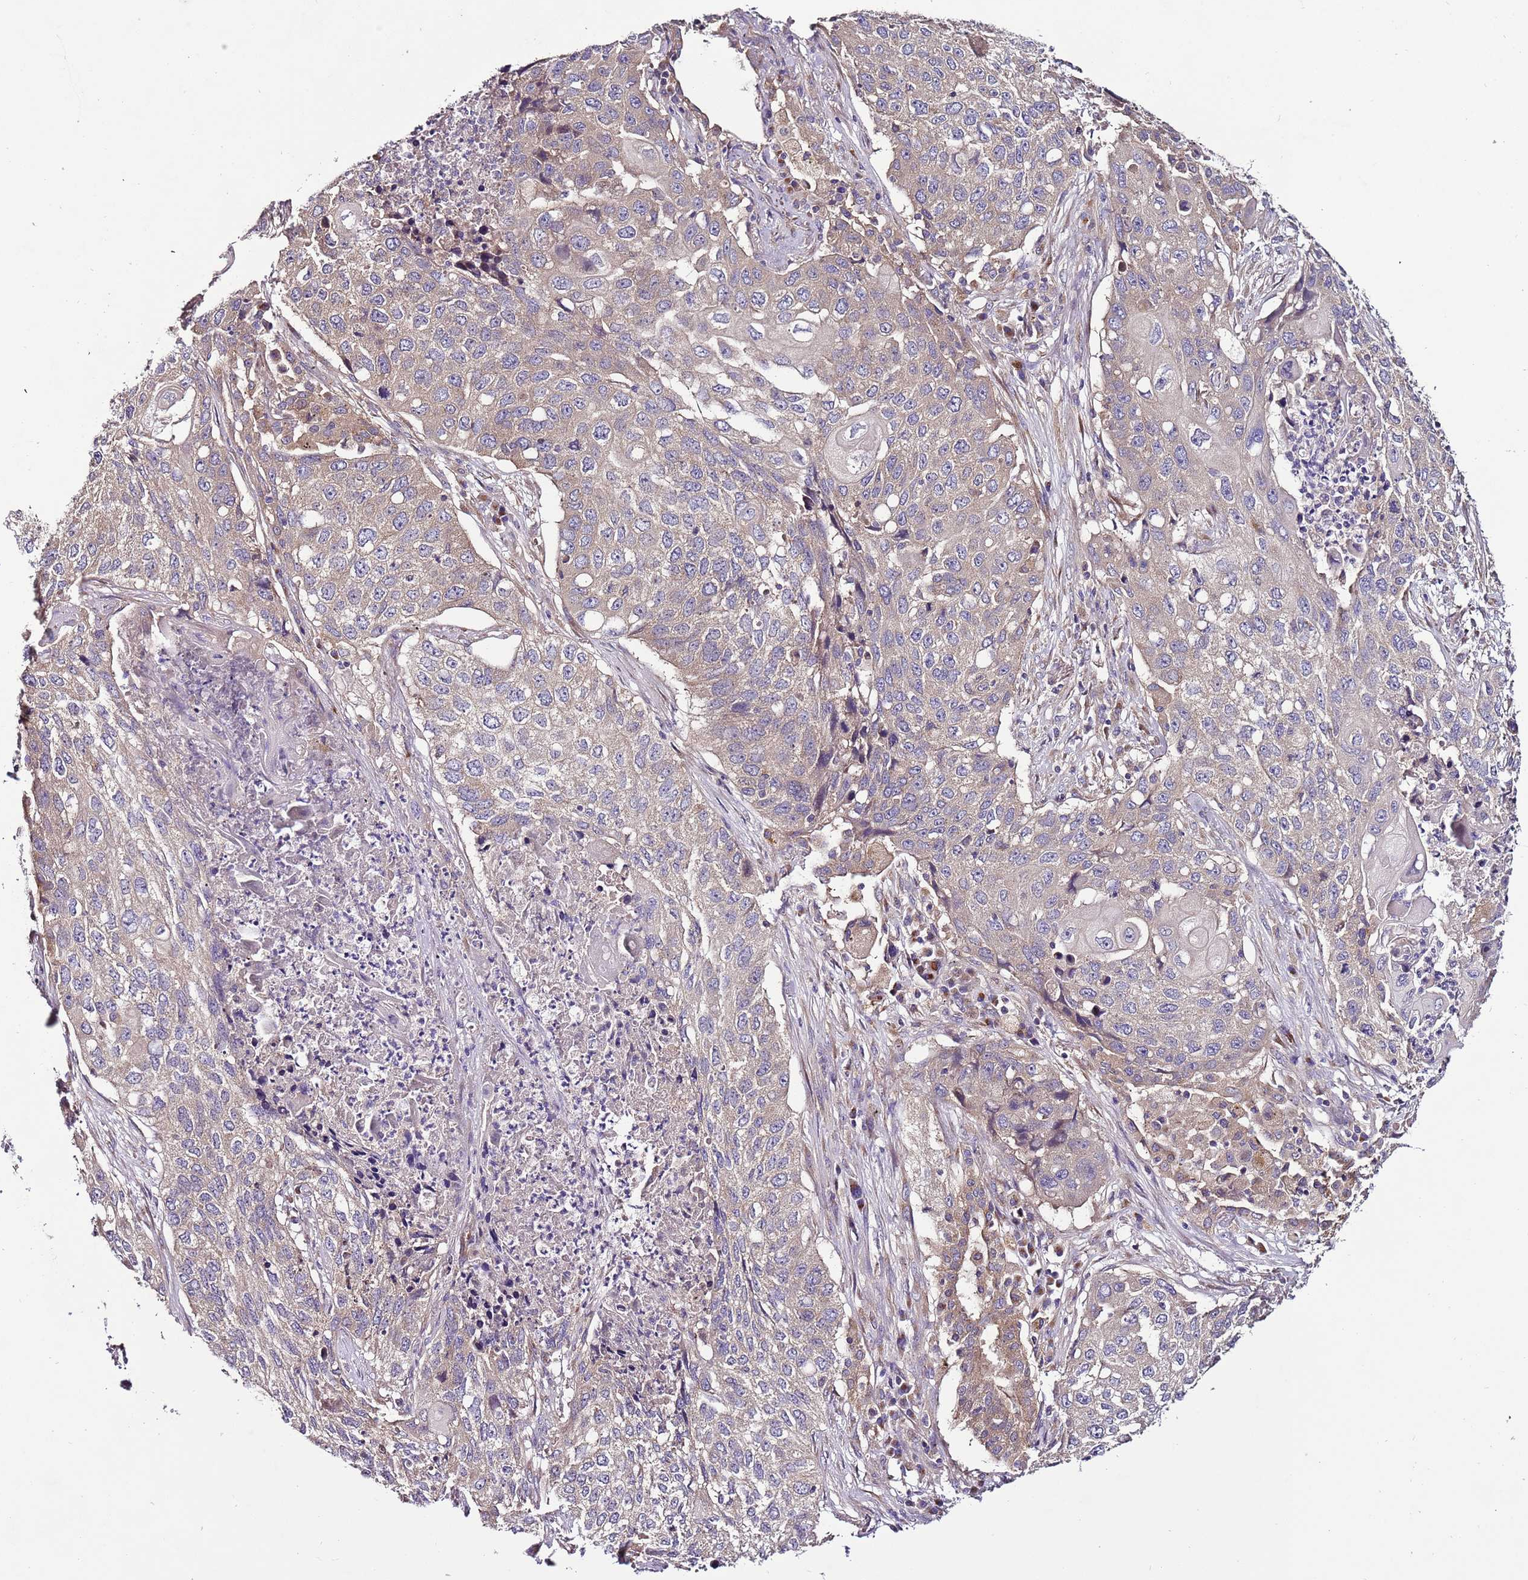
{"staining": {"intensity": "weak", "quantity": "<25%", "location": "cytoplasmic/membranous"}, "tissue": "lung cancer", "cell_type": "Tumor cells", "image_type": "cancer", "snomed": [{"axis": "morphology", "description": "Squamous cell carcinoma, NOS"}, {"axis": "topography", "description": "Lung"}], "caption": "DAB immunohistochemical staining of lung cancer displays no significant positivity in tumor cells.", "gene": "FAM20A", "patient": {"sex": "female", "age": 63}}